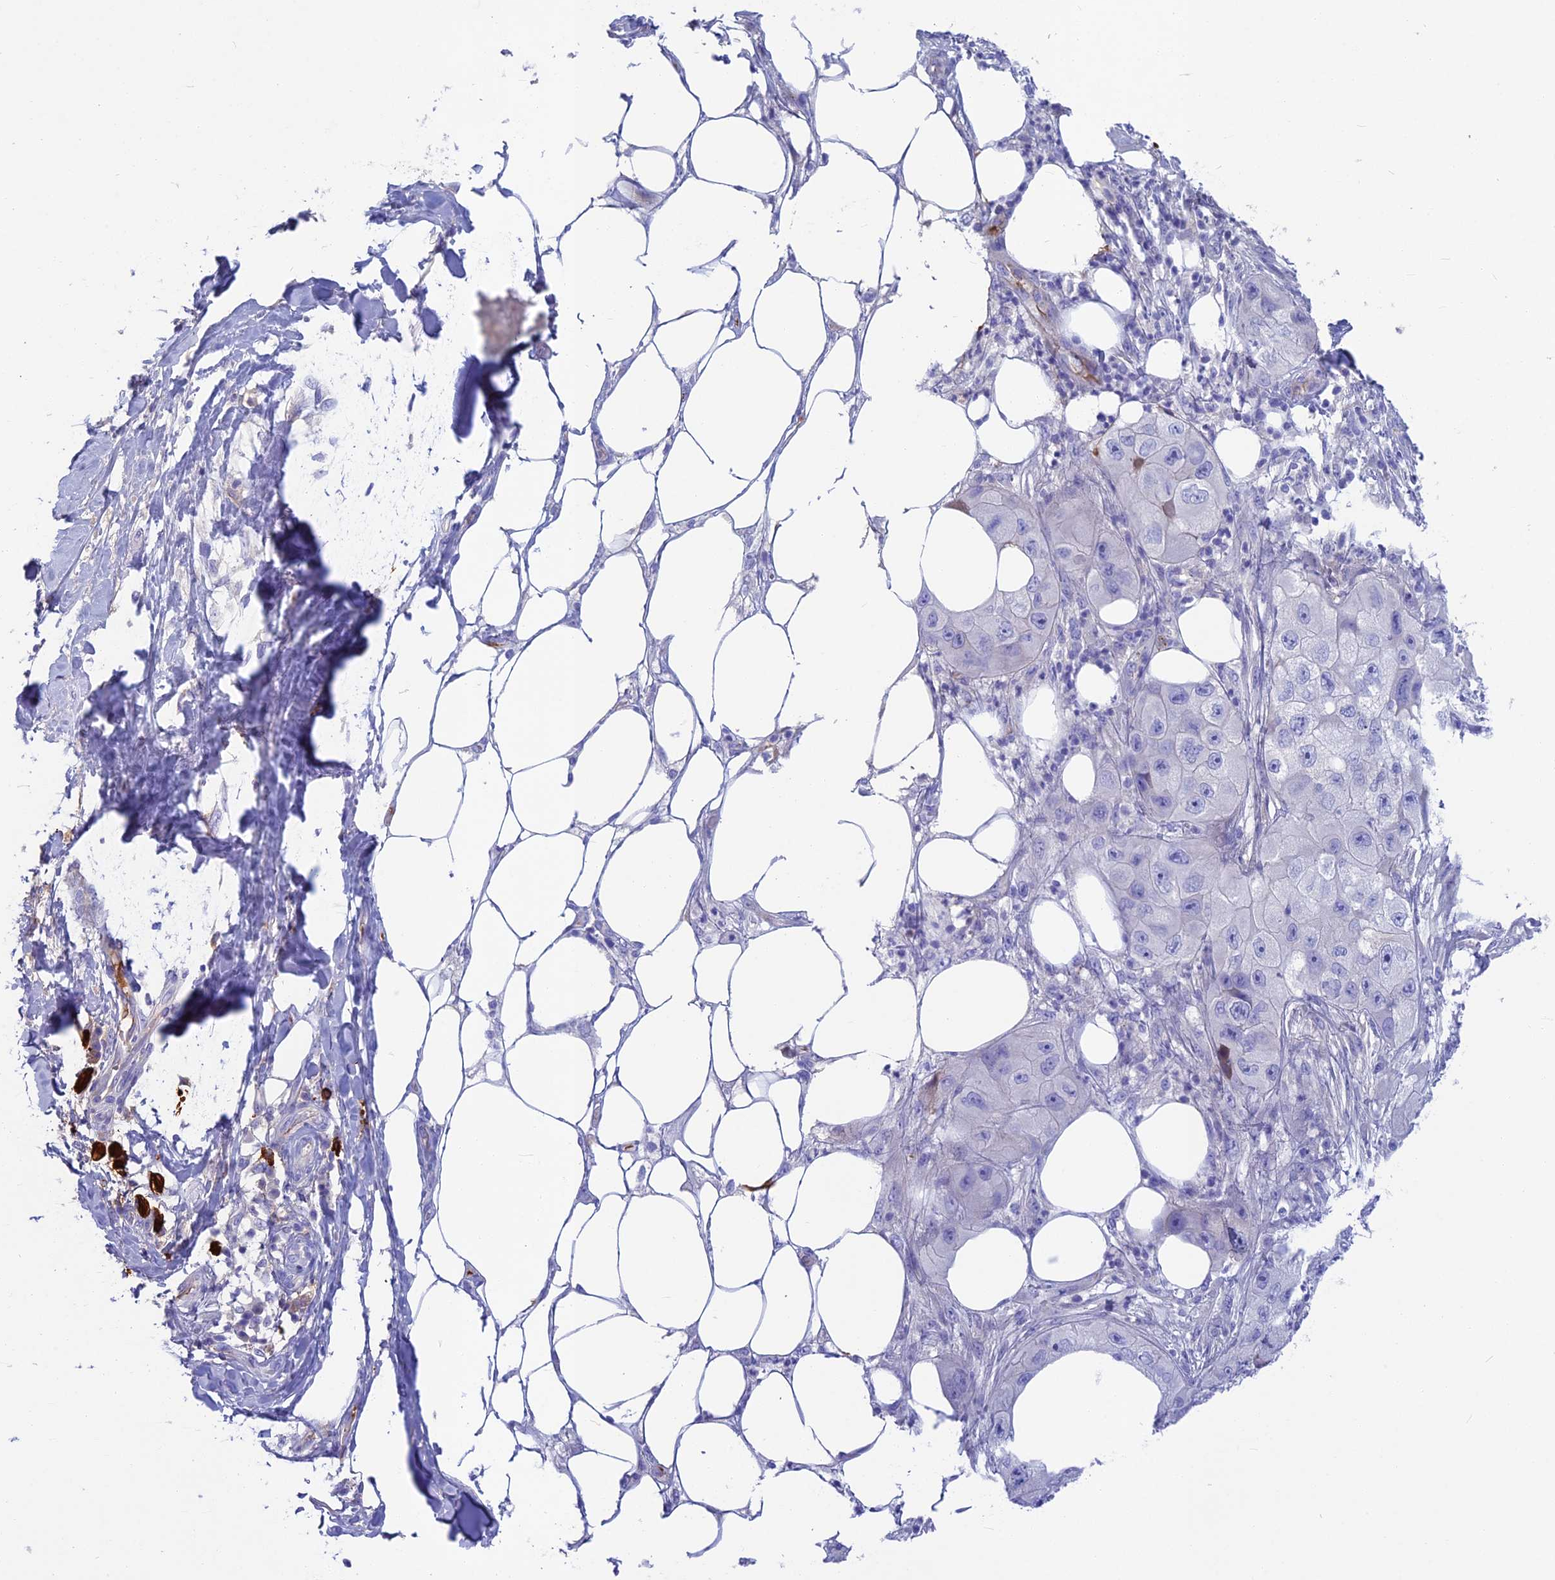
{"staining": {"intensity": "negative", "quantity": "none", "location": "none"}, "tissue": "skin cancer", "cell_type": "Tumor cells", "image_type": "cancer", "snomed": [{"axis": "morphology", "description": "Squamous cell carcinoma, NOS"}, {"axis": "topography", "description": "Skin"}, {"axis": "topography", "description": "Subcutis"}], "caption": "The histopathology image displays no staining of tumor cells in skin cancer (squamous cell carcinoma).", "gene": "SNAP91", "patient": {"sex": "male", "age": 73}}